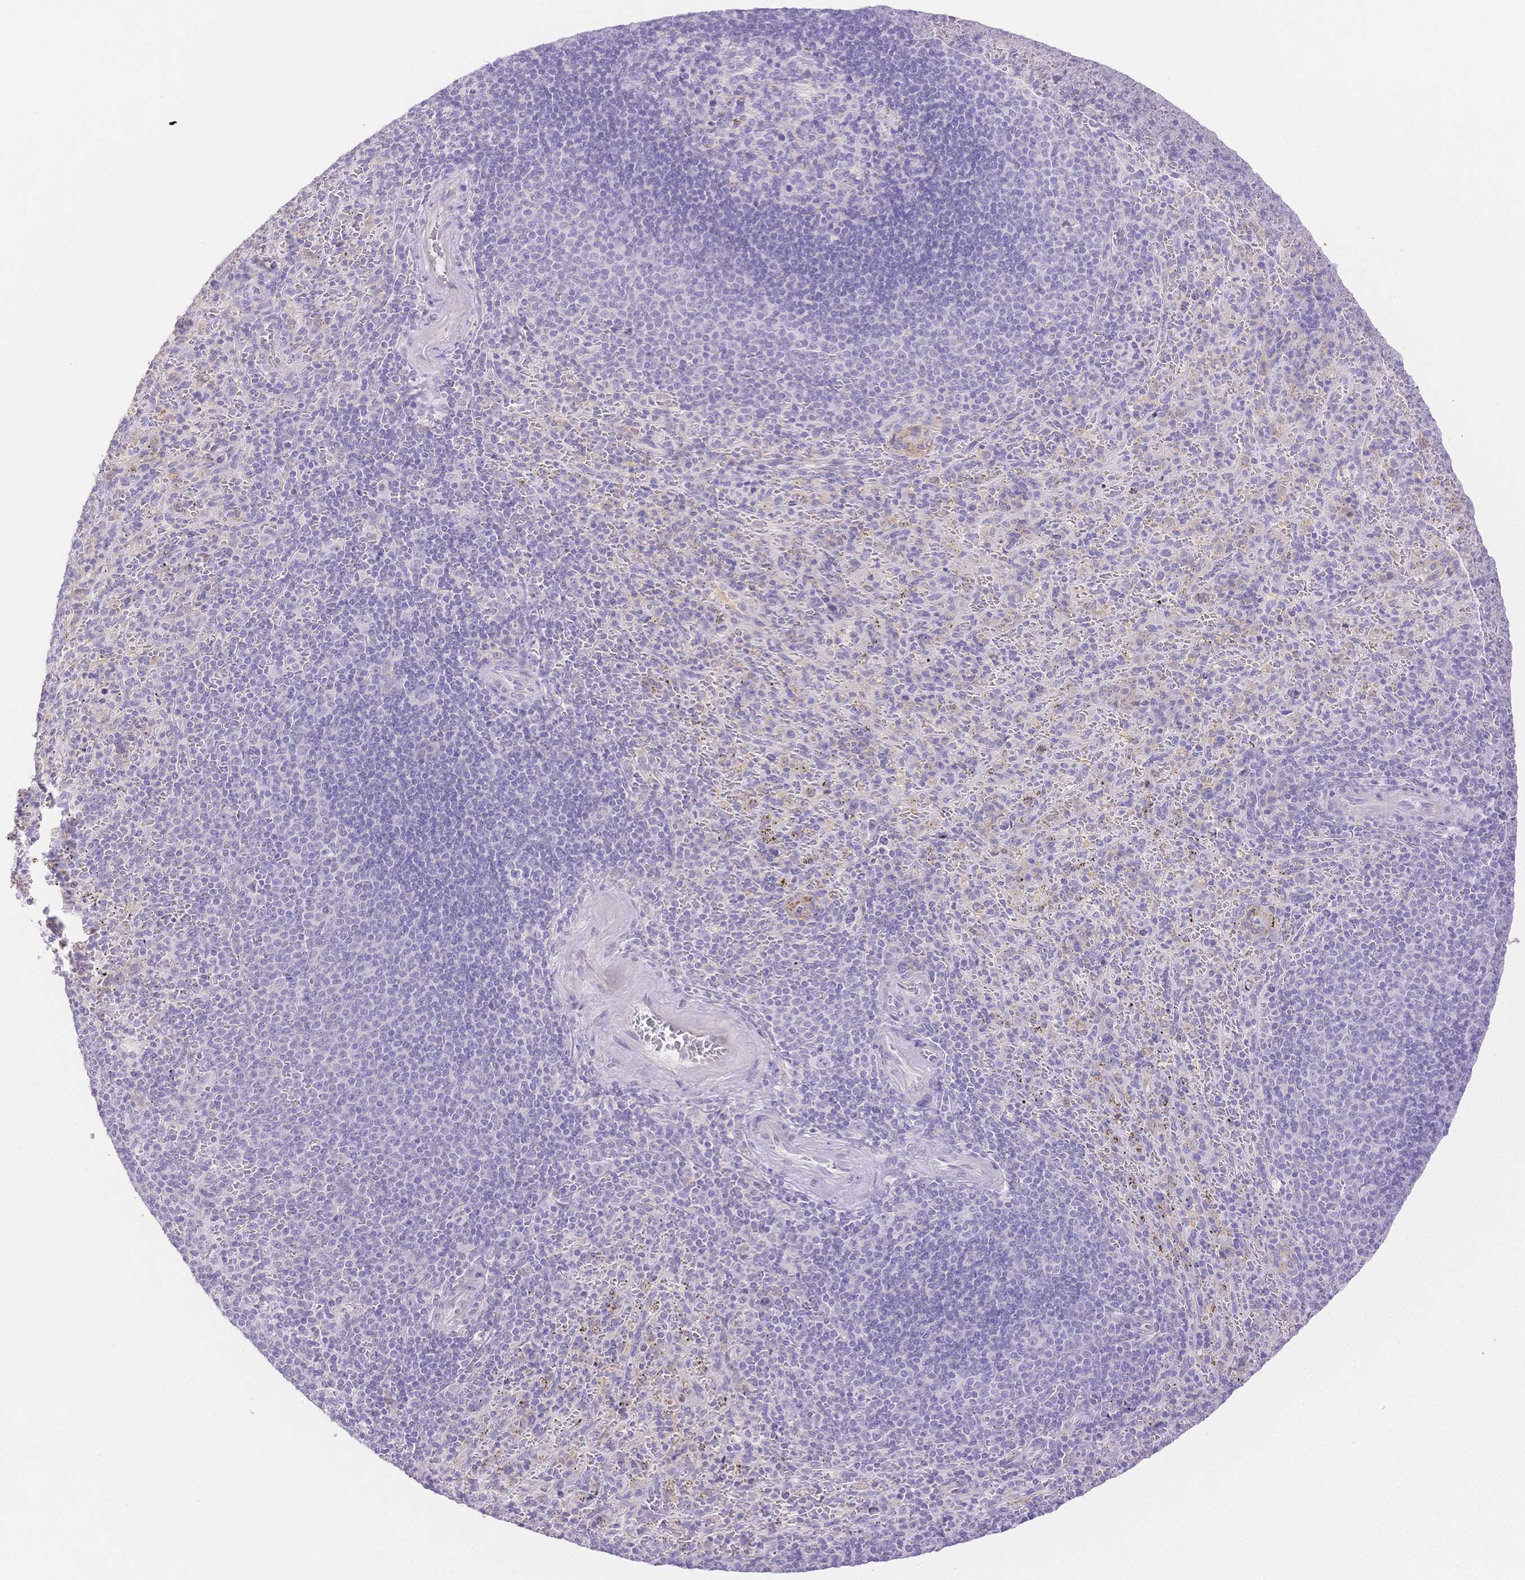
{"staining": {"intensity": "negative", "quantity": "none", "location": "none"}, "tissue": "spleen", "cell_type": "Cells in red pulp", "image_type": "normal", "snomed": [{"axis": "morphology", "description": "Normal tissue, NOS"}, {"axis": "topography", "description": "Spleen"}], "caption": "Immunohistochemical staining of normal spleen displays no significant staining in cells in red pulp.", "gene": "WDR54", "patient": {"sex": "male", "age": 57}}